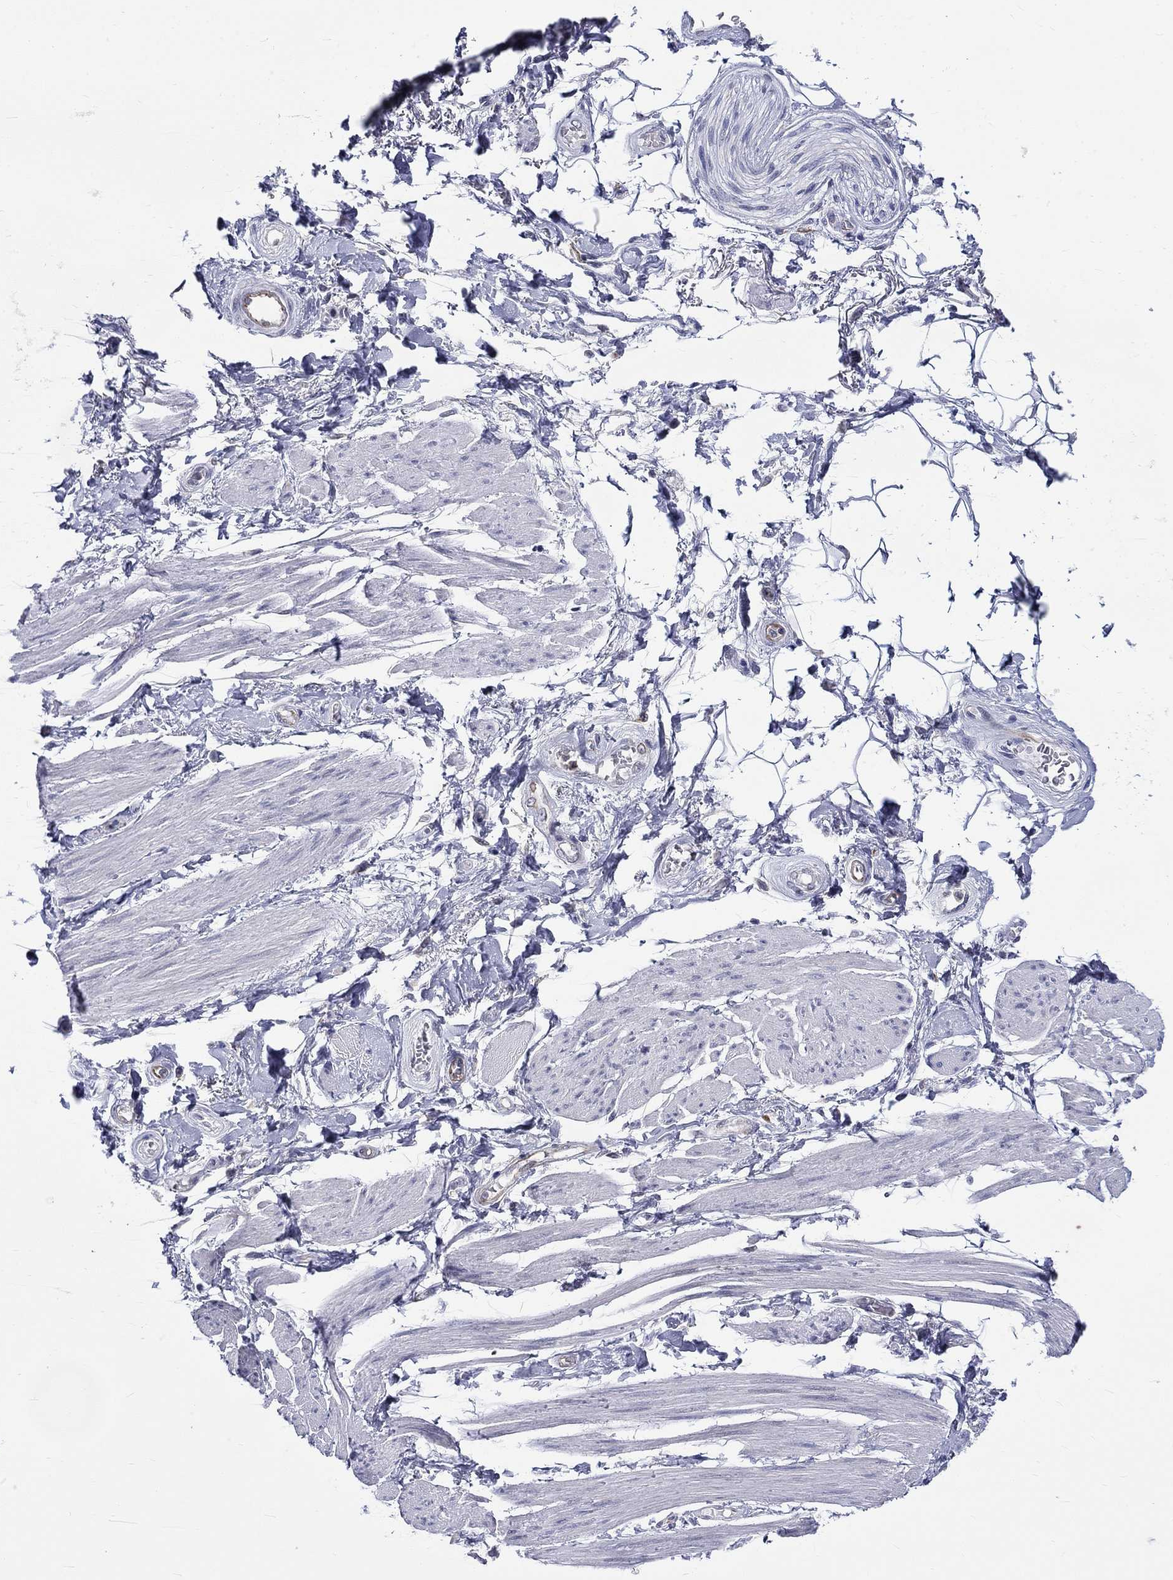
{"staining": {"intensity": "negative", "quantity": "none", "location": "none"}, "tissue": "adipose tissue", "cell_type": "Adipocytes", "image_type": "normal", "snomed": [{"axis": "morphology", "description": "Normal tissue, NOS"}, {"axis": "topography", "description": "Skeletal muscle"}, {"axis": "topography", "description": "Anal"}, {"axis": "topography", "description": "Peripheral nerve tissue"}], "caption": "Adipocytes show no significant protein staining in normal adipose tissue.", "gene": "ST6GALNAC1", "patient": {"sex": "male", "age": 53}}